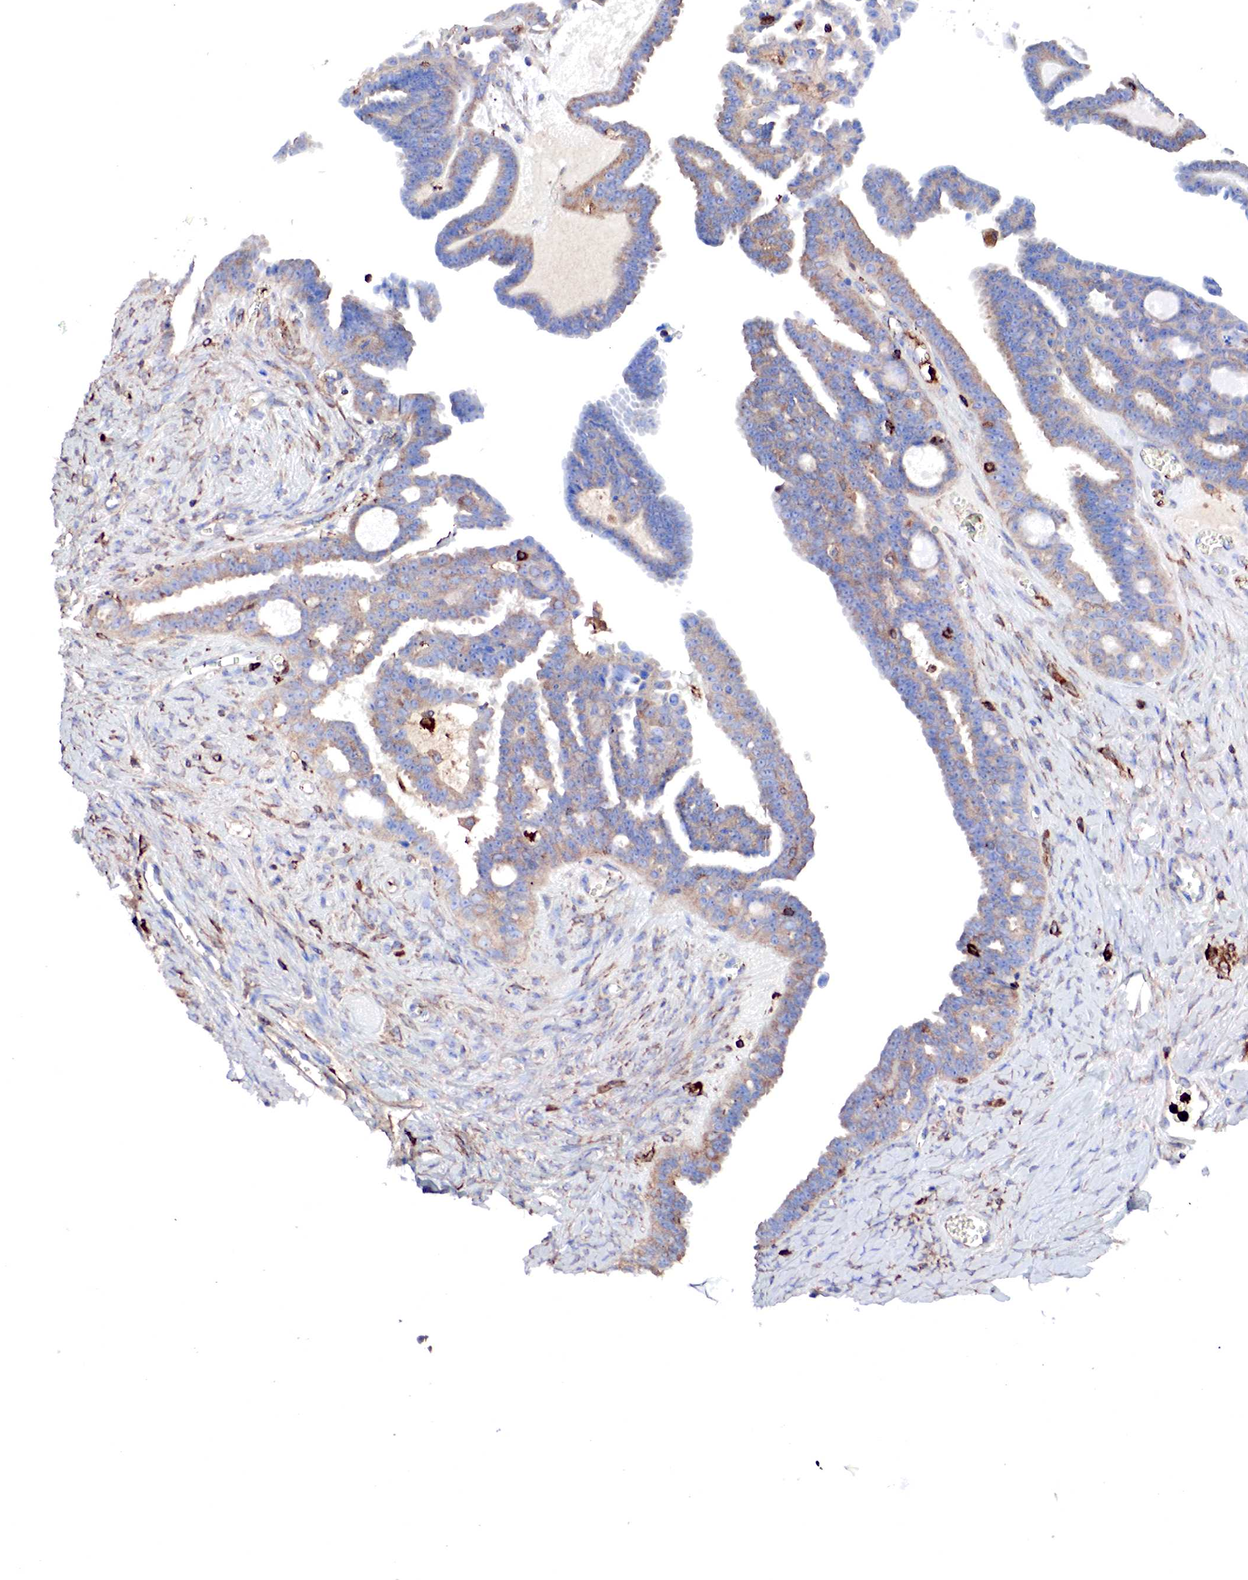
{"staining": {"intensity": "moderate", "quantity": "25%-75%", "location": "cytoplasmic/membranous"}, "tissue": "ovarian cancer", "cell_type": "Tumor cells", "image_type": "cancer", "snomed": [{"axis": "morphology", "description": "Cystadenocarcinoma, serous, NOS"}, {"axis": "topography", "description": "Ovary"}], "caption": "This histopathology image demonstrates ovarian cancer stained with immunohistochemistry (IHC) to label a protein in brown. The cytoplasmic/membranous of tumor cells show moderate positivity for the protein. Nuclei are counter-stained blue.", "gene": "G6PD", "patient": {"sex": "female", "age": 71}}